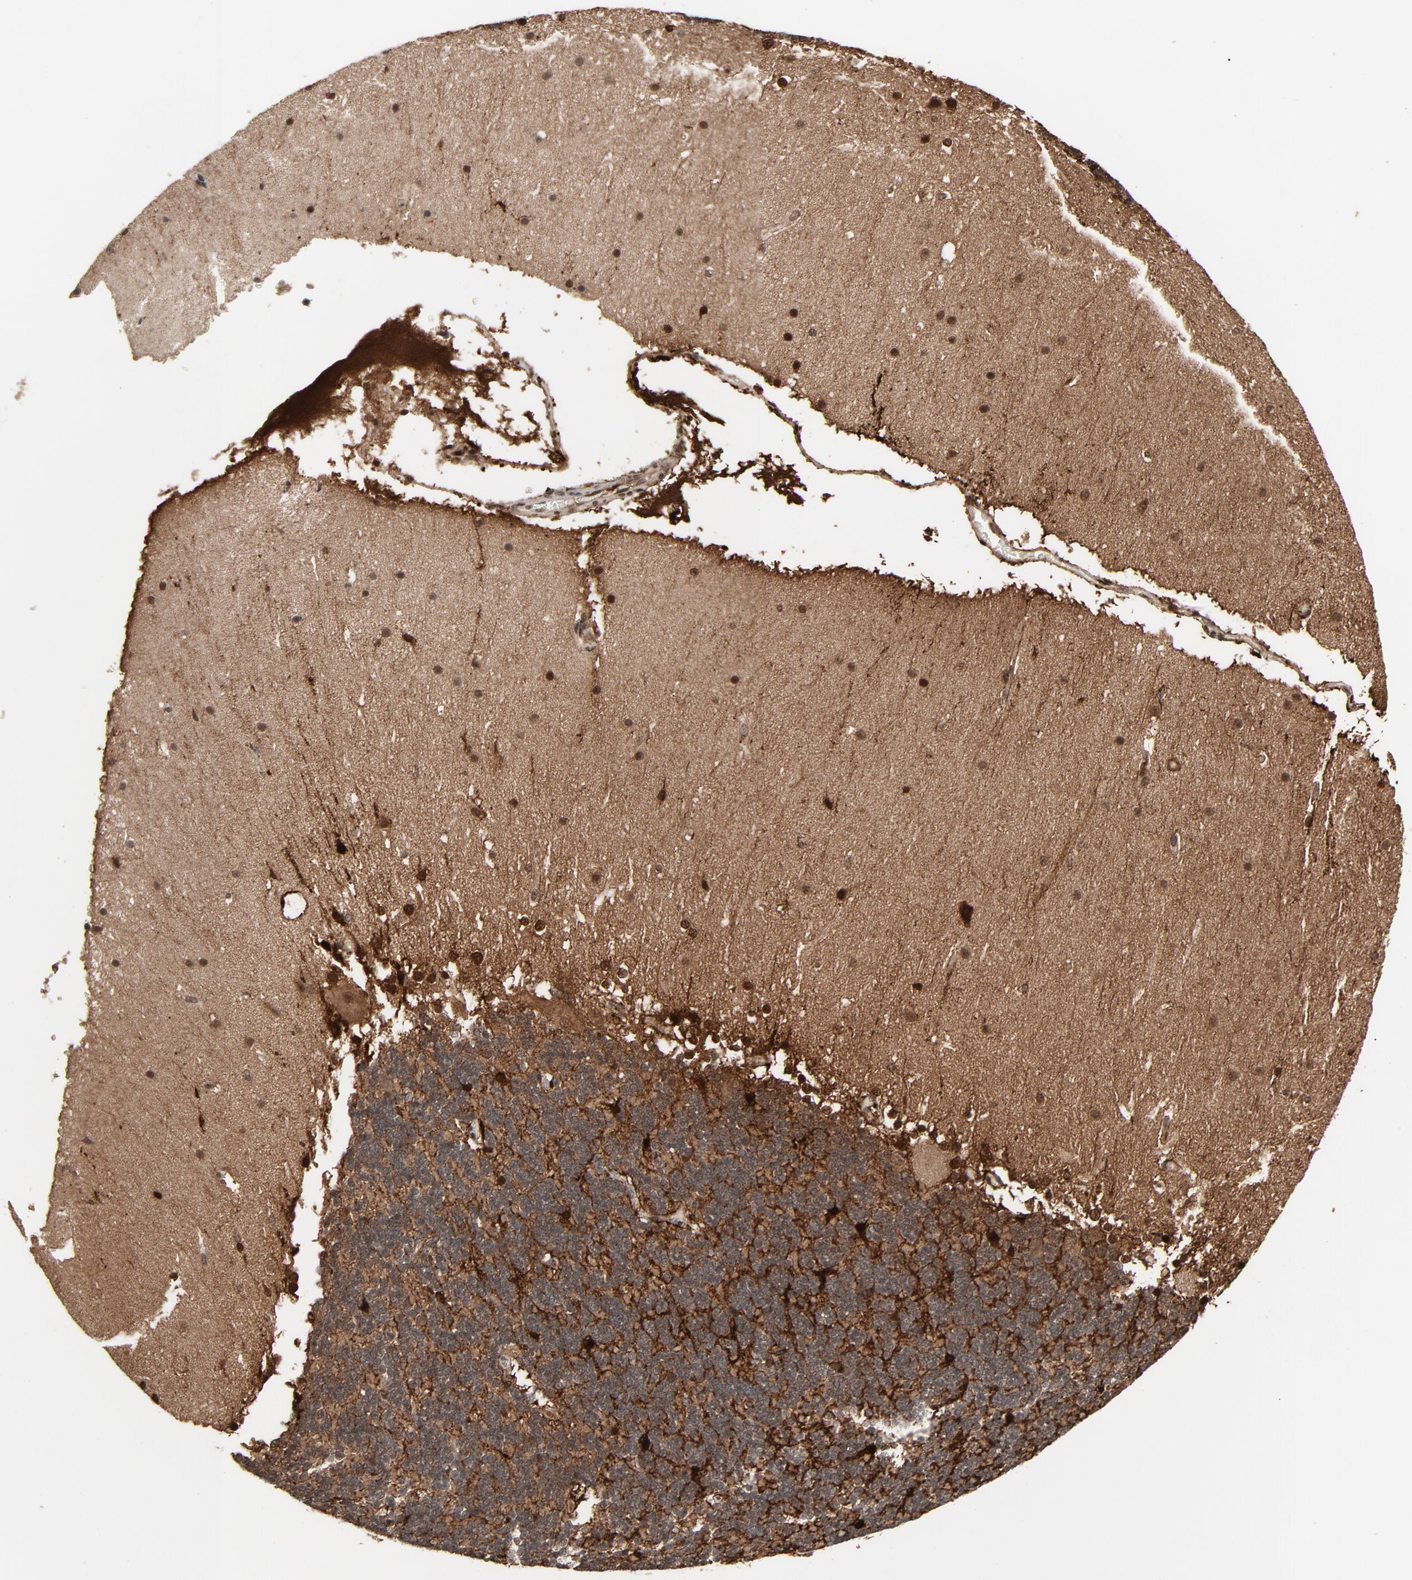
{"staining": {"intensity": "strong", "quantity": ">75%", "location": "cytoplasmic/membranous"}, "tissue": "cerebellum", "cell_type": "Cells in granular layer", "image_type": "normal", "snomed": [{"axis": "morphology", "description": "Normal tissue, NOS"}, {"axis": "topography", "description": "Cerebellum"}], "caption": "Cerebellum stained with DAB IHC displays high levels of strong cytoplasmic/membranous positivity in about >75% of cells in granular layer.", "gene": "MT3", "patient": {"sex": "female", "age": 19}}